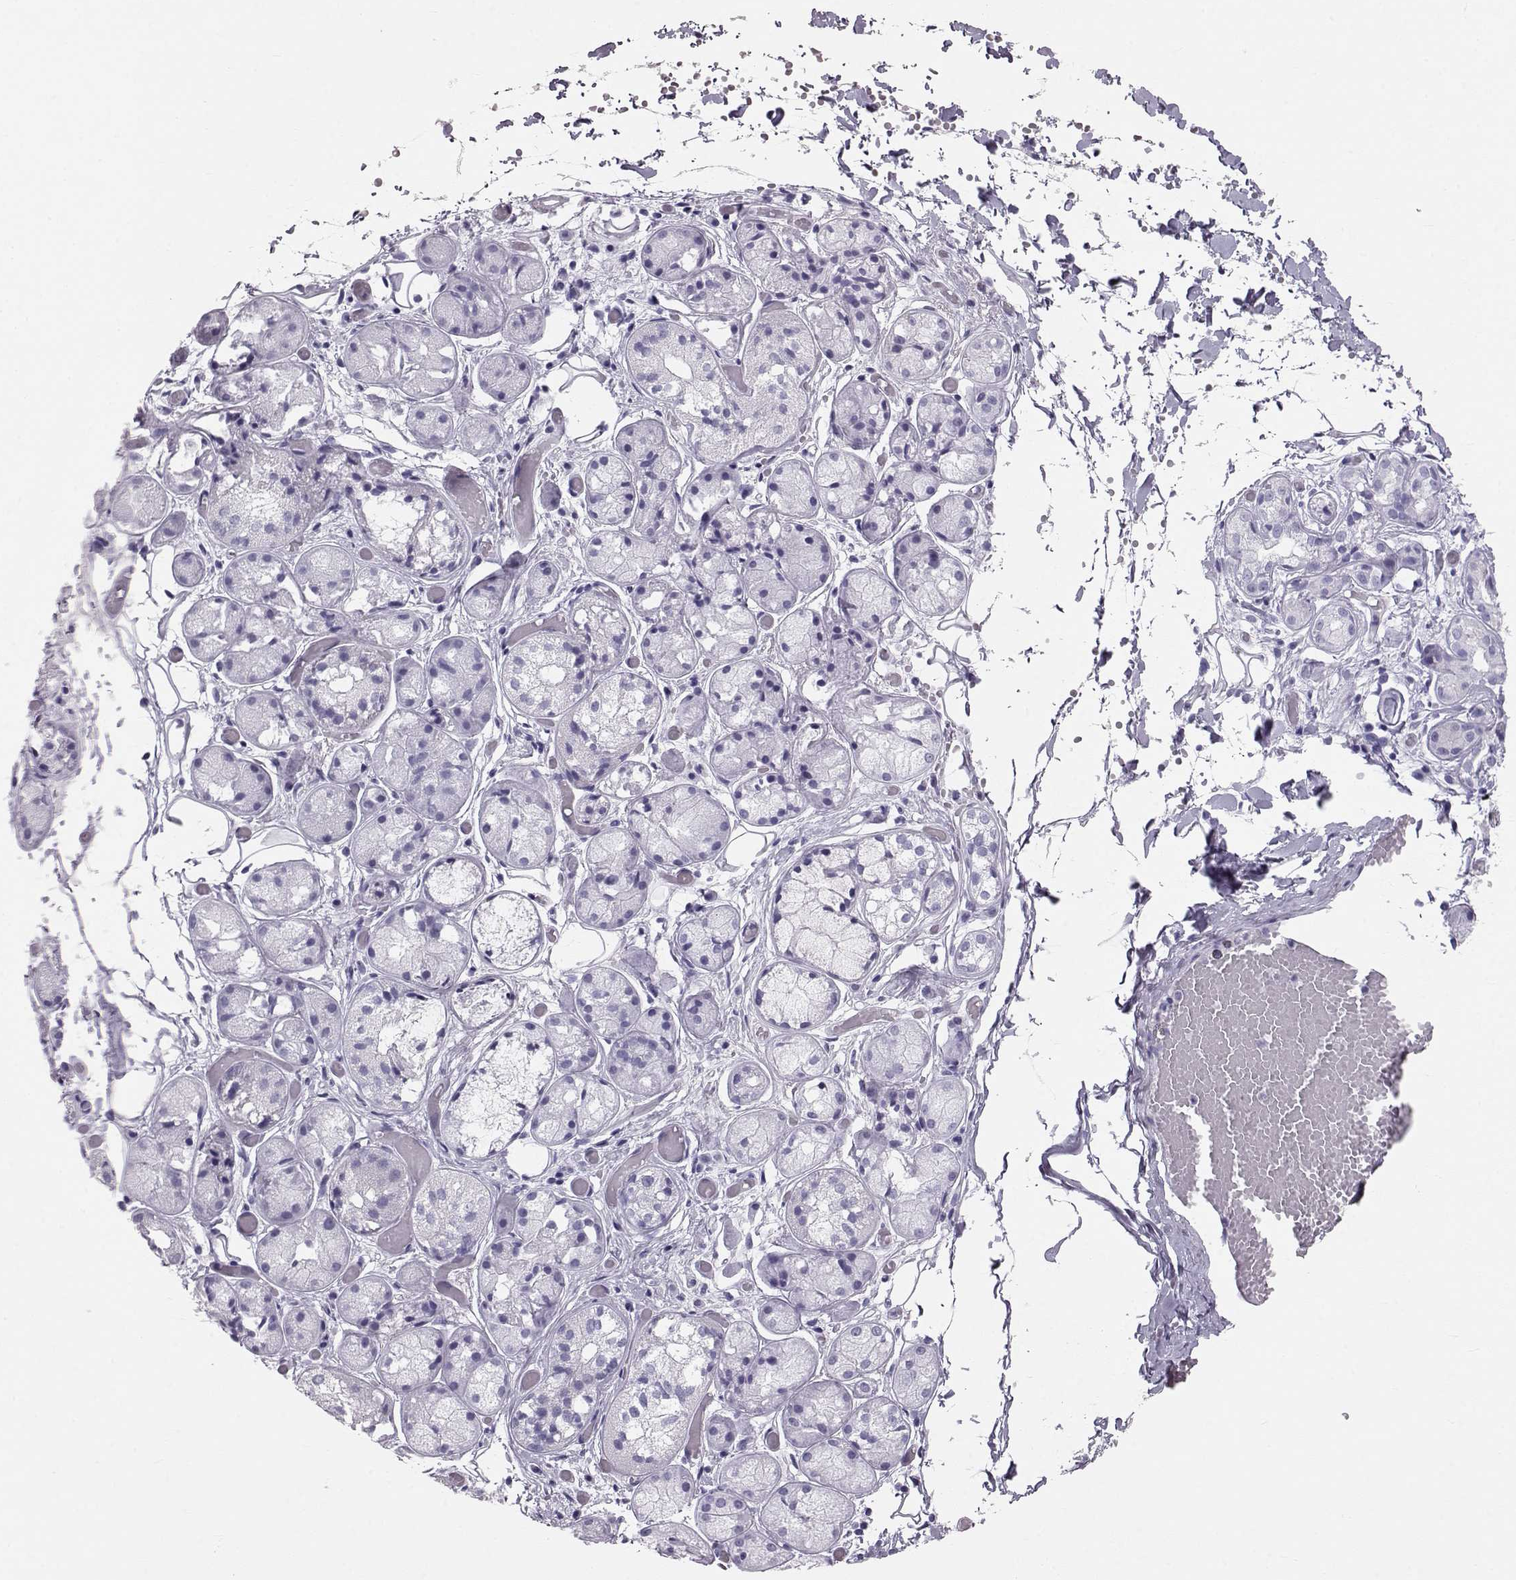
{"staining": {"intensity": "negative", "quantity": "none", "location": "none"}, "tissue": "salivary gland", "cell_type": "Glandular cells", "image_type": "normal", "snomed": [{"axis": "morphology", "description": "Normal tissue, NOS"}, {"axis": "topography", "description": "Salivary gland"}, {"axis": "topography", "description": "Peripheral nerve tissue"}], "caption": "A high-resolution photomicrograph shows IHC staining of normal salivary gland, which reveals no significant positivity in glandular cells.", "gene": "RD3", "patient": {"sex": "male", "age": 71}}